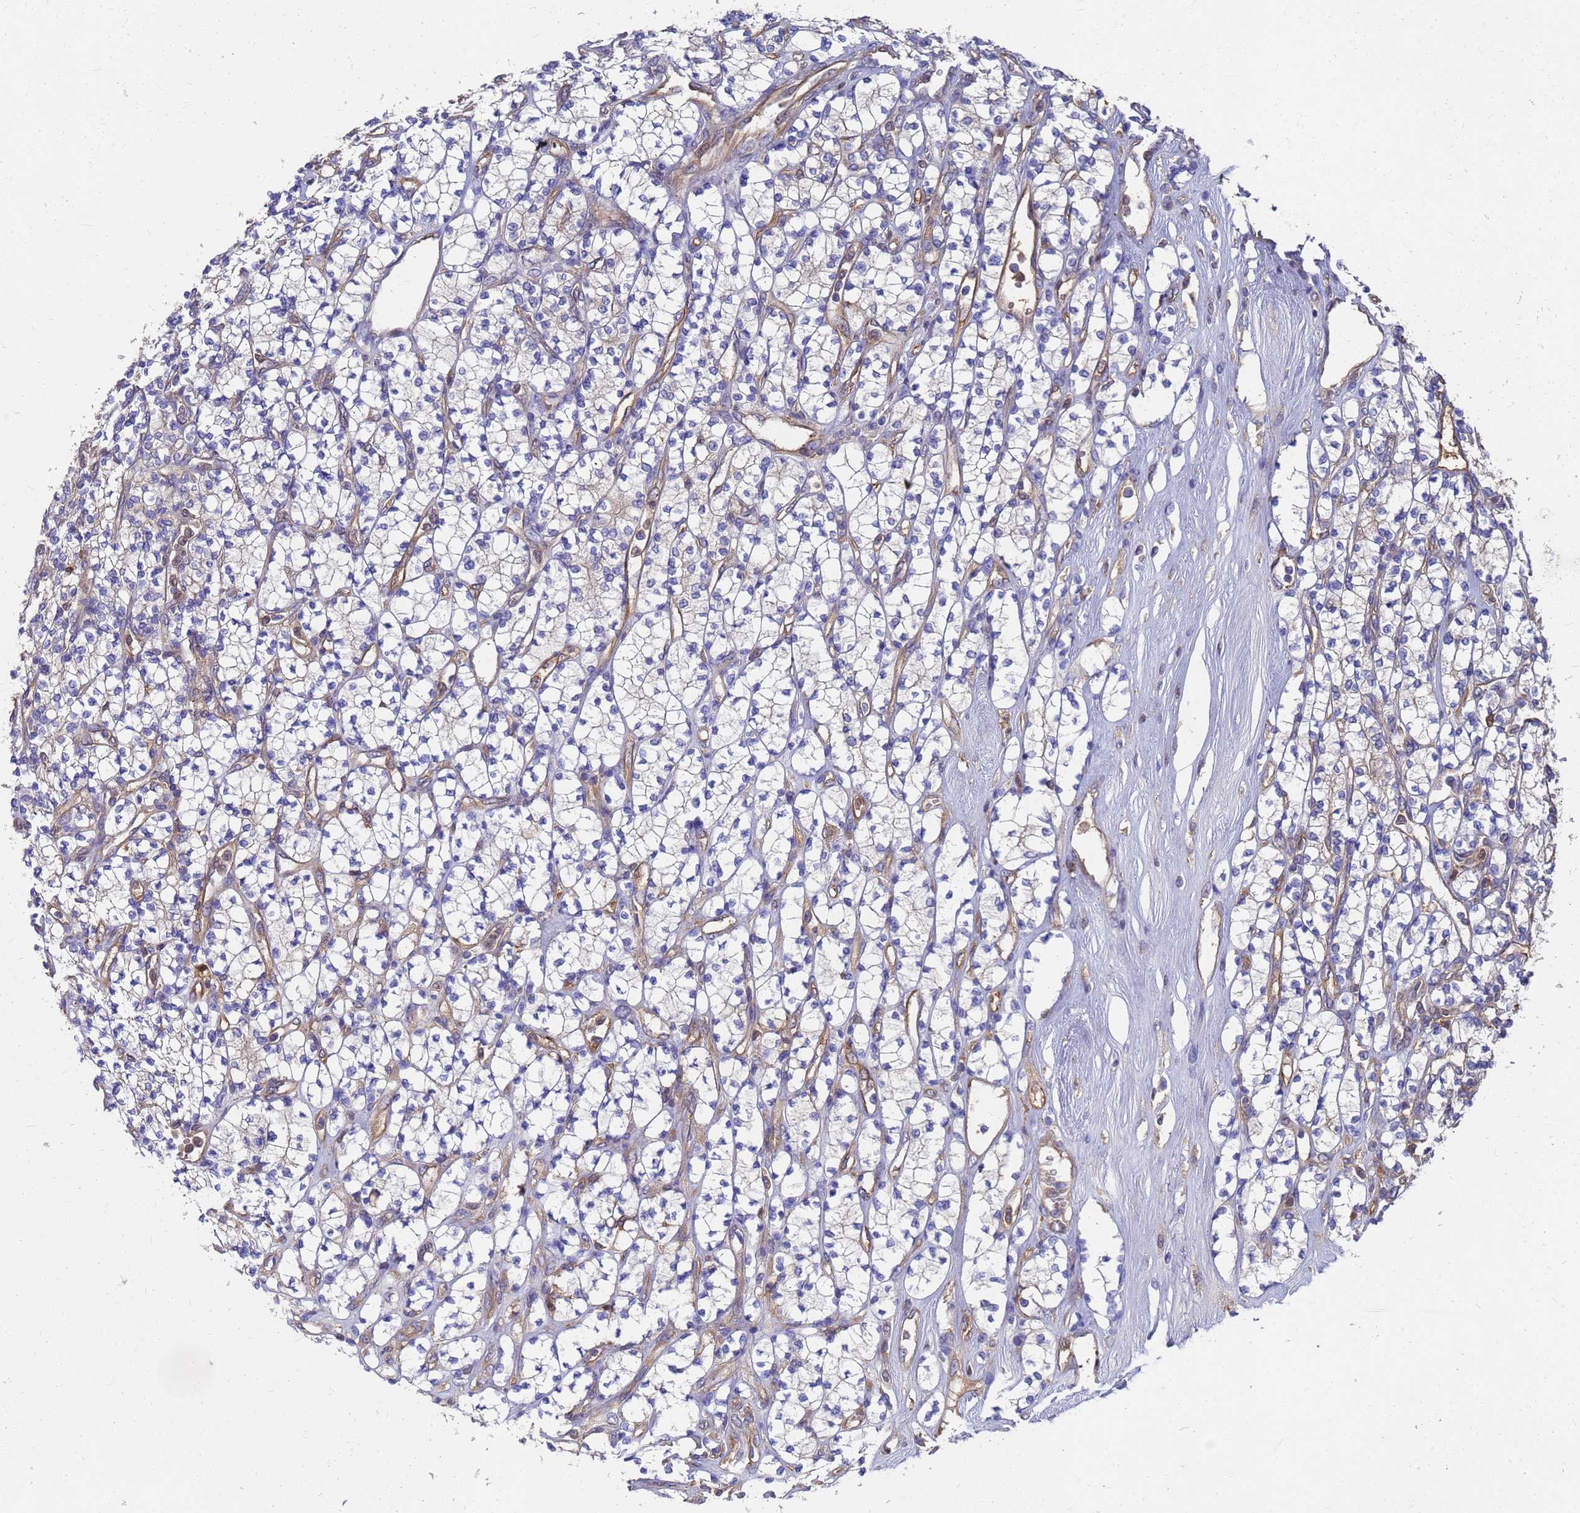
{"staining": {"intensity": "negative", "quantity": "none", "location": "none"}, "tissue": "renal cancer", "cell_type": "Tumor cells", "image_type": "cancer", "snomed": [{"axis": "morphology", "description": "Adenocarcinoma, NOS"}, {"axis": "topography", "description": "Kidney"}], "caption": "A micrograph of renal cancer stained for a protein exhibits no brown staining in tumor cells.", "gene": "SLC35E2B", "patient": {"sex": "male", "age": 77}}